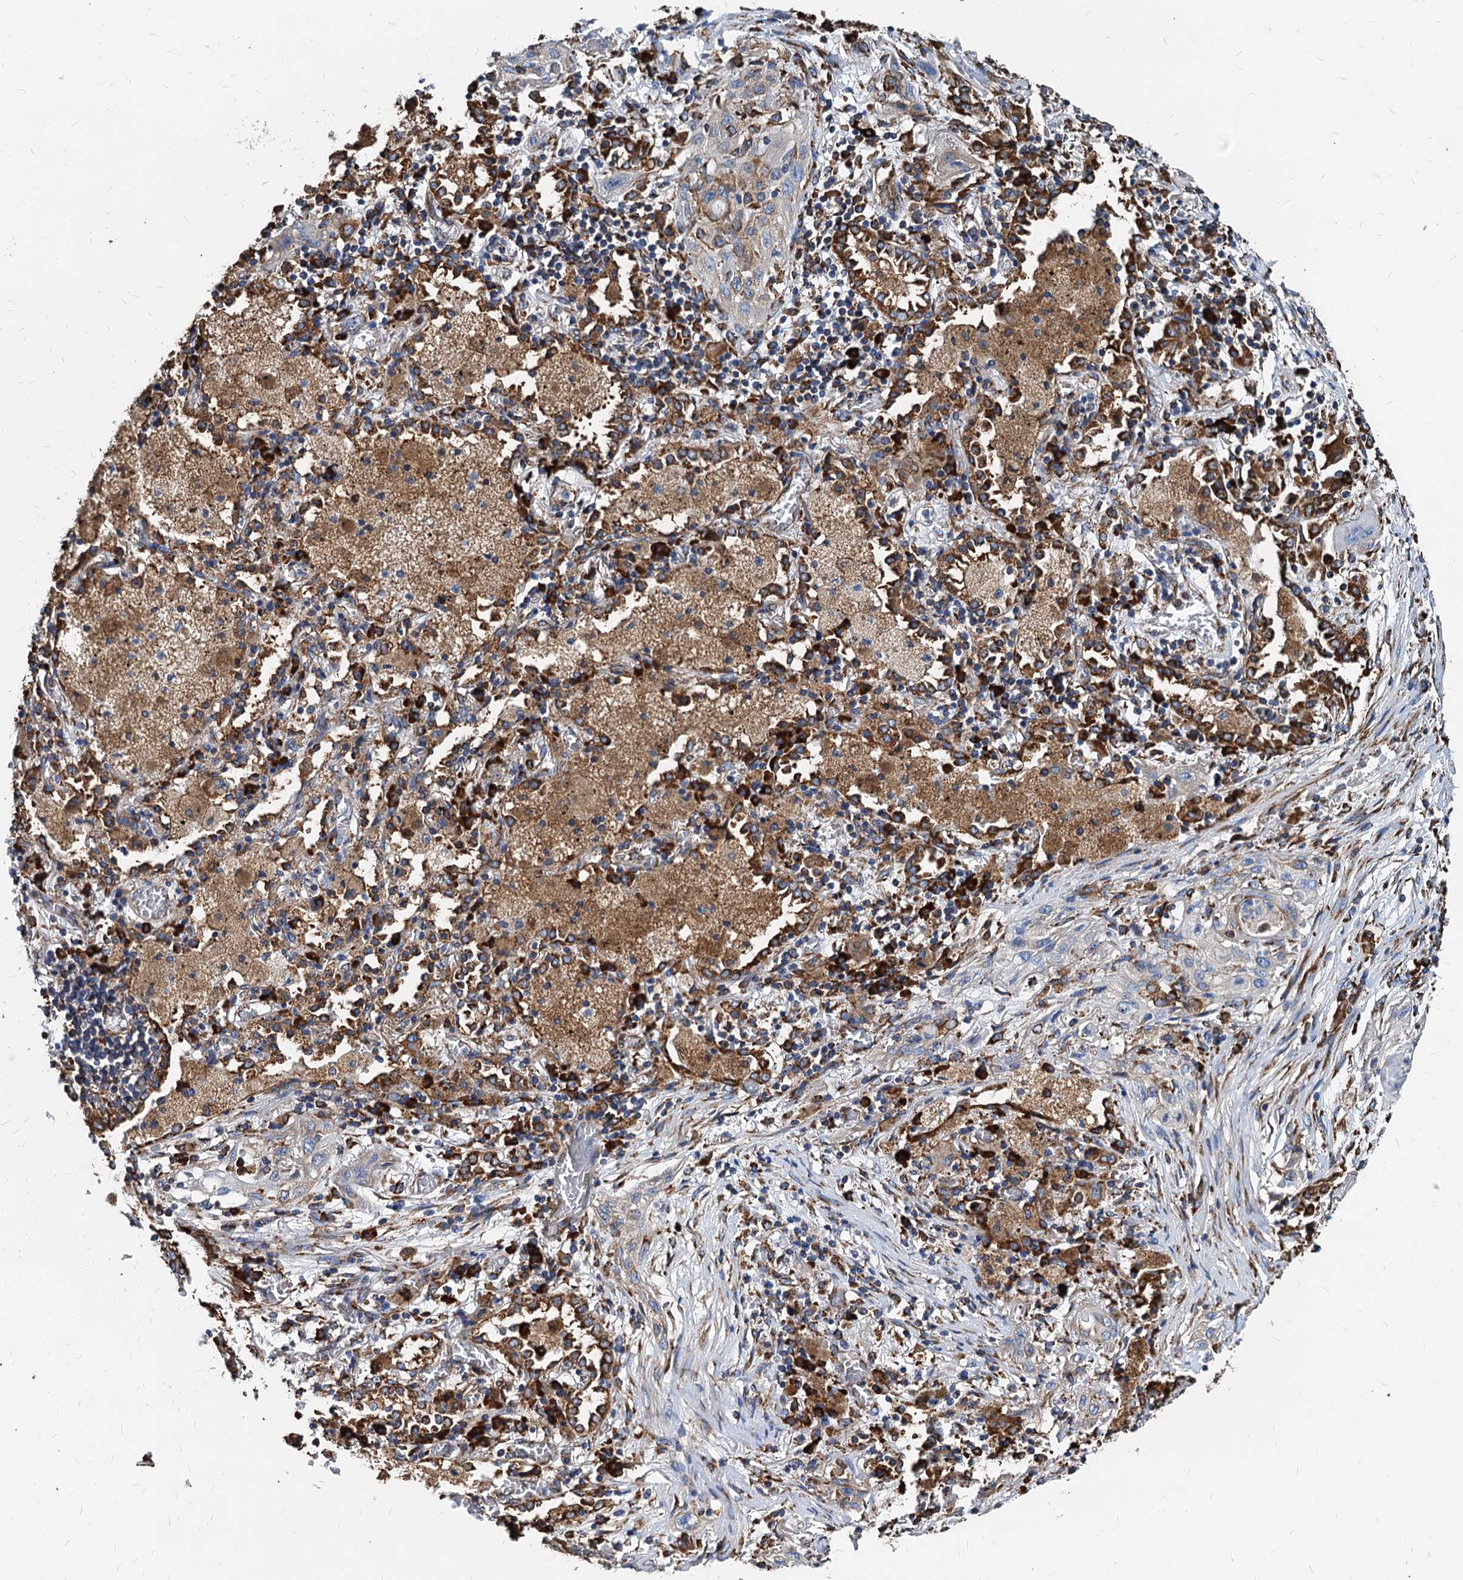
{"staining": {"intensity": "moderate", "quantity": "<25%", "location": "cytoplasmic/membranous"}, "tissue": "lung cancer", "cell_type": "Tumor cells", "image_type": "cancer", "snomed": [{"axis": "morphology", "description": "Squamous cell carcinoma, NOS"}, {"axis": "topography", "description": "Lung"}], "caption": "DAB immunohistochemical staining of human squamous cell carcinoma (lung) exhibits moderate cytoplasmic/membranous protein staining in about <25% of tumor cells.", "gene": "HSPA5", "patient": {"sex": "female", "age": 47}}